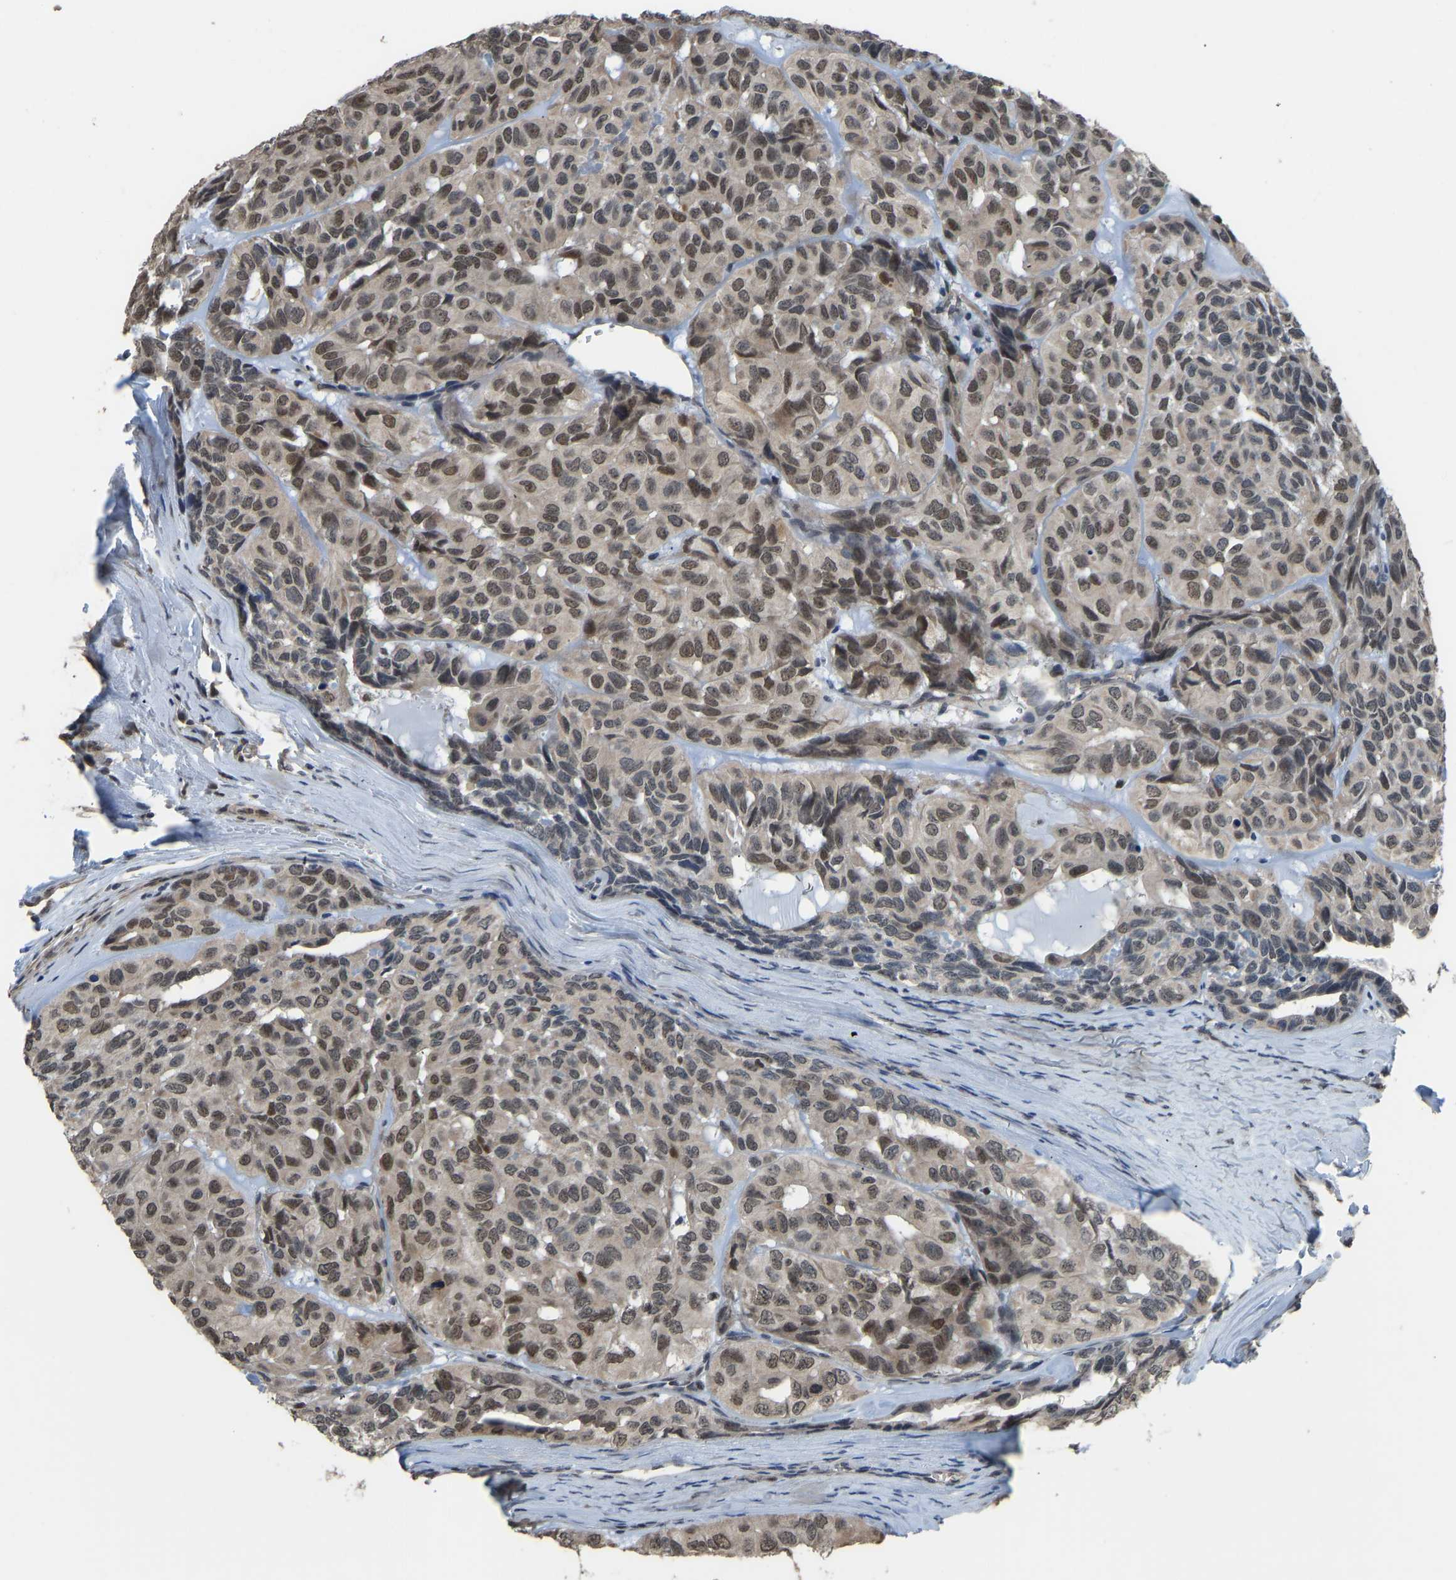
{"staining": {"intensity": "moderate", "quantity": "25%-75%", "location": "nuclear"}, "tissue": "head and neck cancer", "cell_type": "Tumor cells", "image_type": "cancer", "snomed": [{"axis": "morphology", "description": "Adenocarcinoma, NOS"}, {"axis": "topography", "description": "Salivary gland, NOS"}, {"axis": "topography", "description": "Head-Neck"}], "caption": "Immunohistochemistry of head and neck cancer demonstrates medium levels of moderate nuclear staining in approximately 25%-75% of tumor cells.", "gene": "KPNA6", "patient": {"sex": "female", "age": 76}}